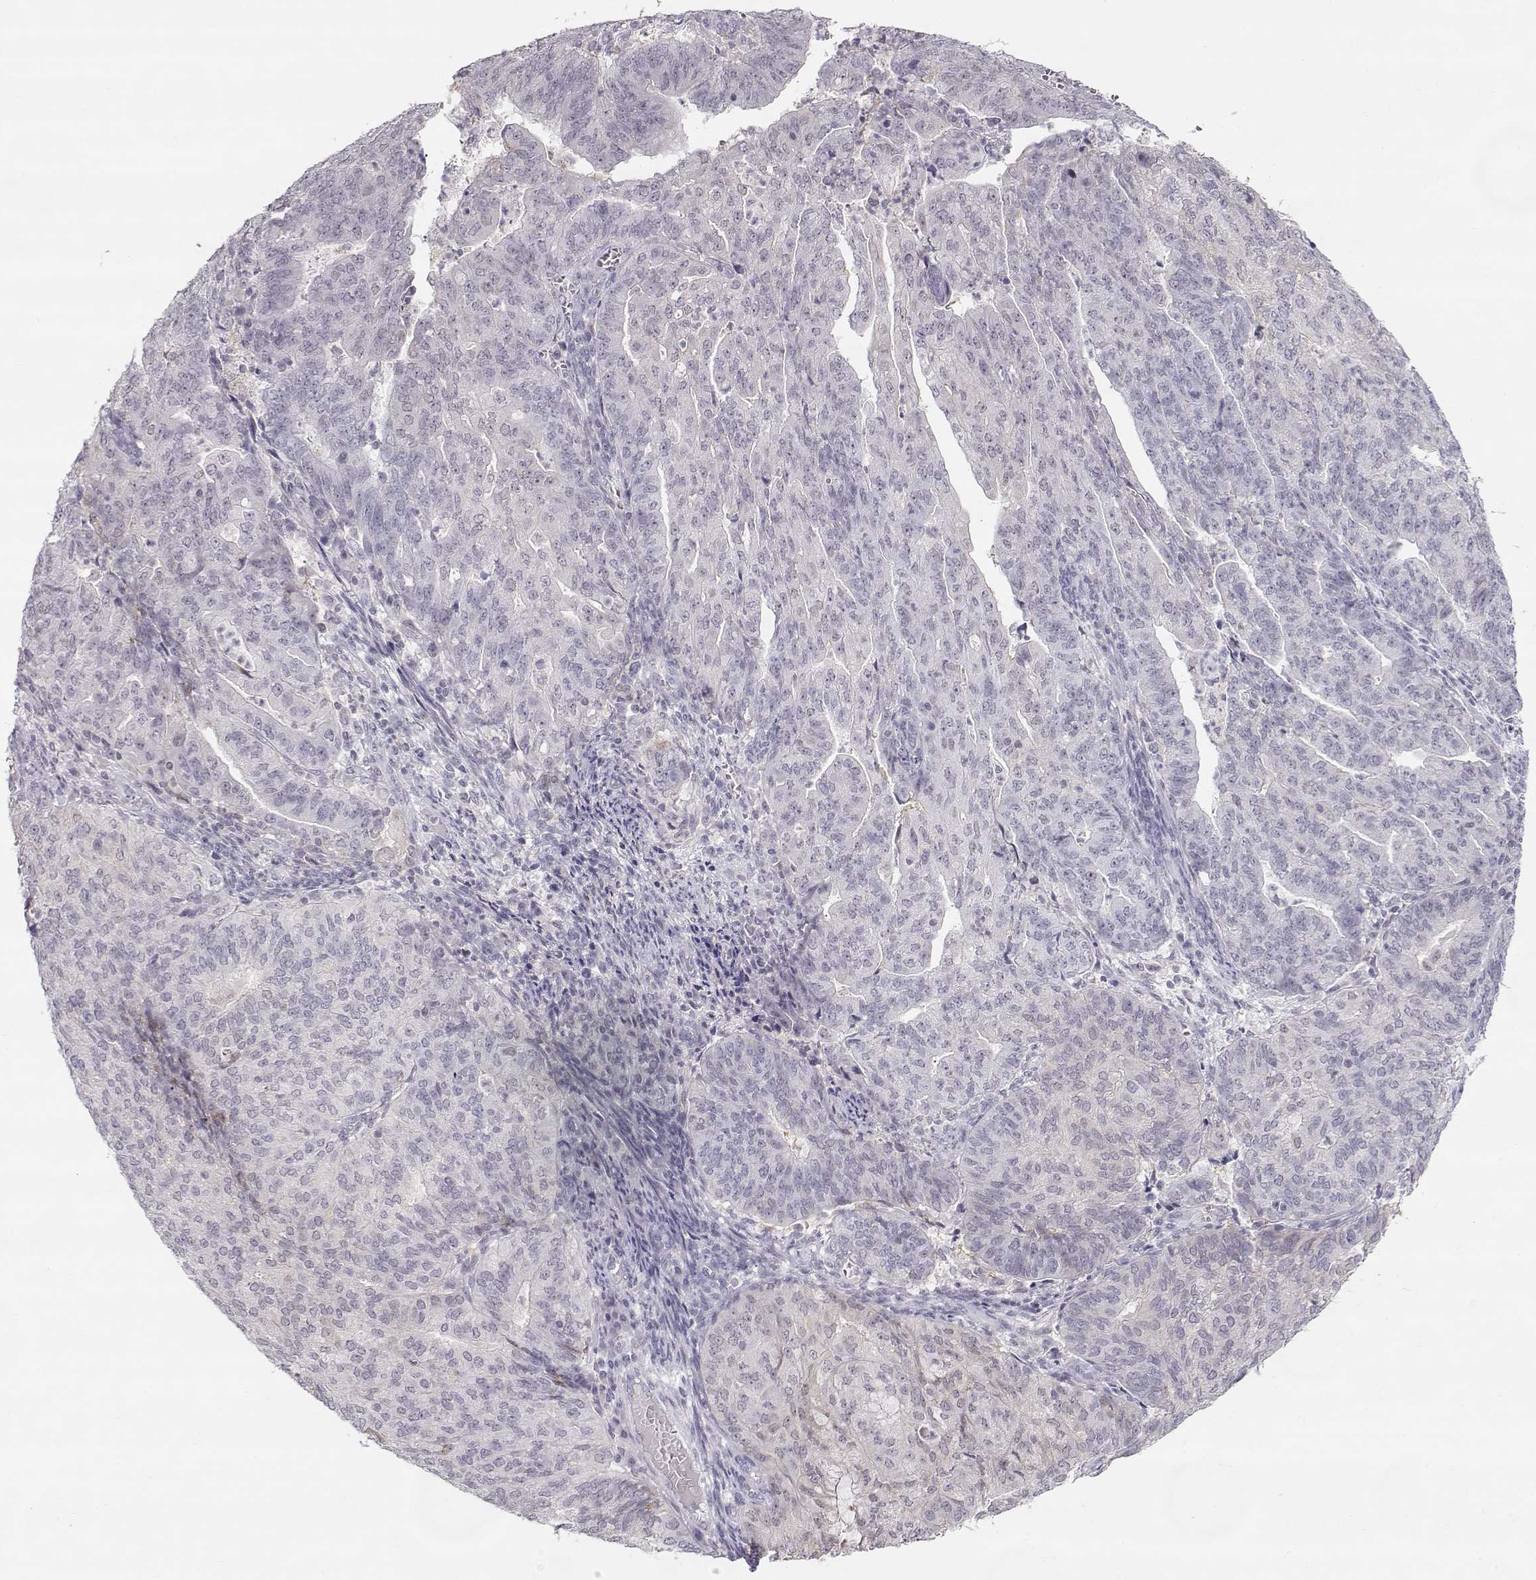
{"staining": {"intensity": "negative", "quantity": "none", "location": "none"}, "tissue": "endometrial cancer", "cell_type": "Tumor cells", "image_type": "cancer", "snomed": [{"axis": "morphology", "description": "Adenocarcinoma, NOS"}, {"axis": "topography", "description": "Endometrium"}], "caption": "Immunohistochemistry (IHC) photomicrograph of human endometrial adenocarcinoma stained for a protein (brown), which shows no expression in tumor cells. (DAB (3,3'-diaminobenzidine) IHC, high magnification).", "gene": "TEPP", "patient": {"sex": "female", "age": 82}}